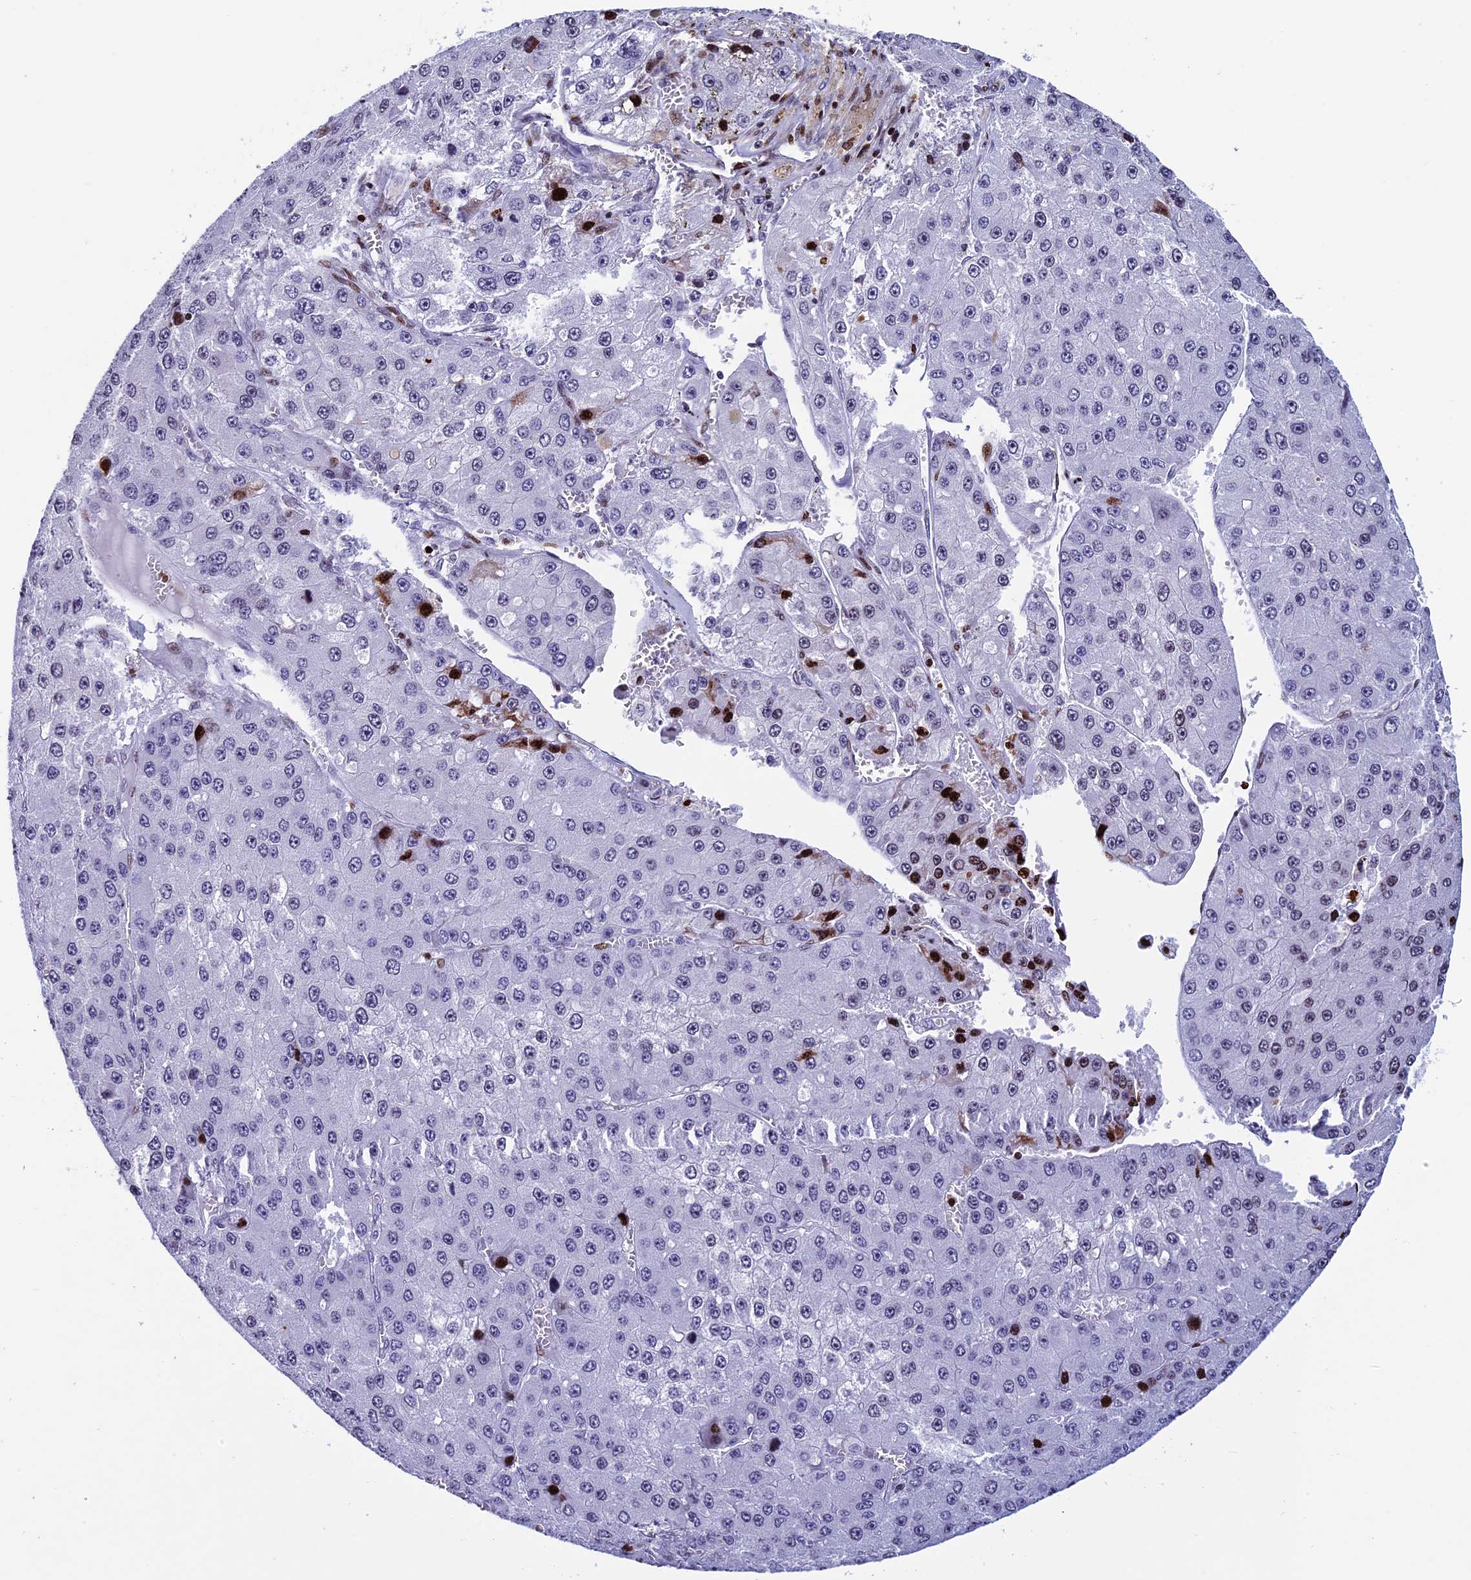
{"staining": {"intensity": "strong", "quantity": "<25%", "location": "nuclear"}, "tissue": "liver cancer", "cell_type": "Tumor cells", "image_type": "cancer", "snomed": [{"axis": "morphology", "description": "Carcinoma, Hepatocellular, NOS"}, {"axis": "topography", "description": "Liver"}], "caption": "Liver cancer (hepatocellular carcinoma) was stained to show a protein in brown. There is medium levels of strong nuclear expression in about <25% of tumor cells. Ihc stains the protein in brown and the nuclei are stained blue.", "gene": "BTBD3", "patient": {"sex": "female", "age": 73}}